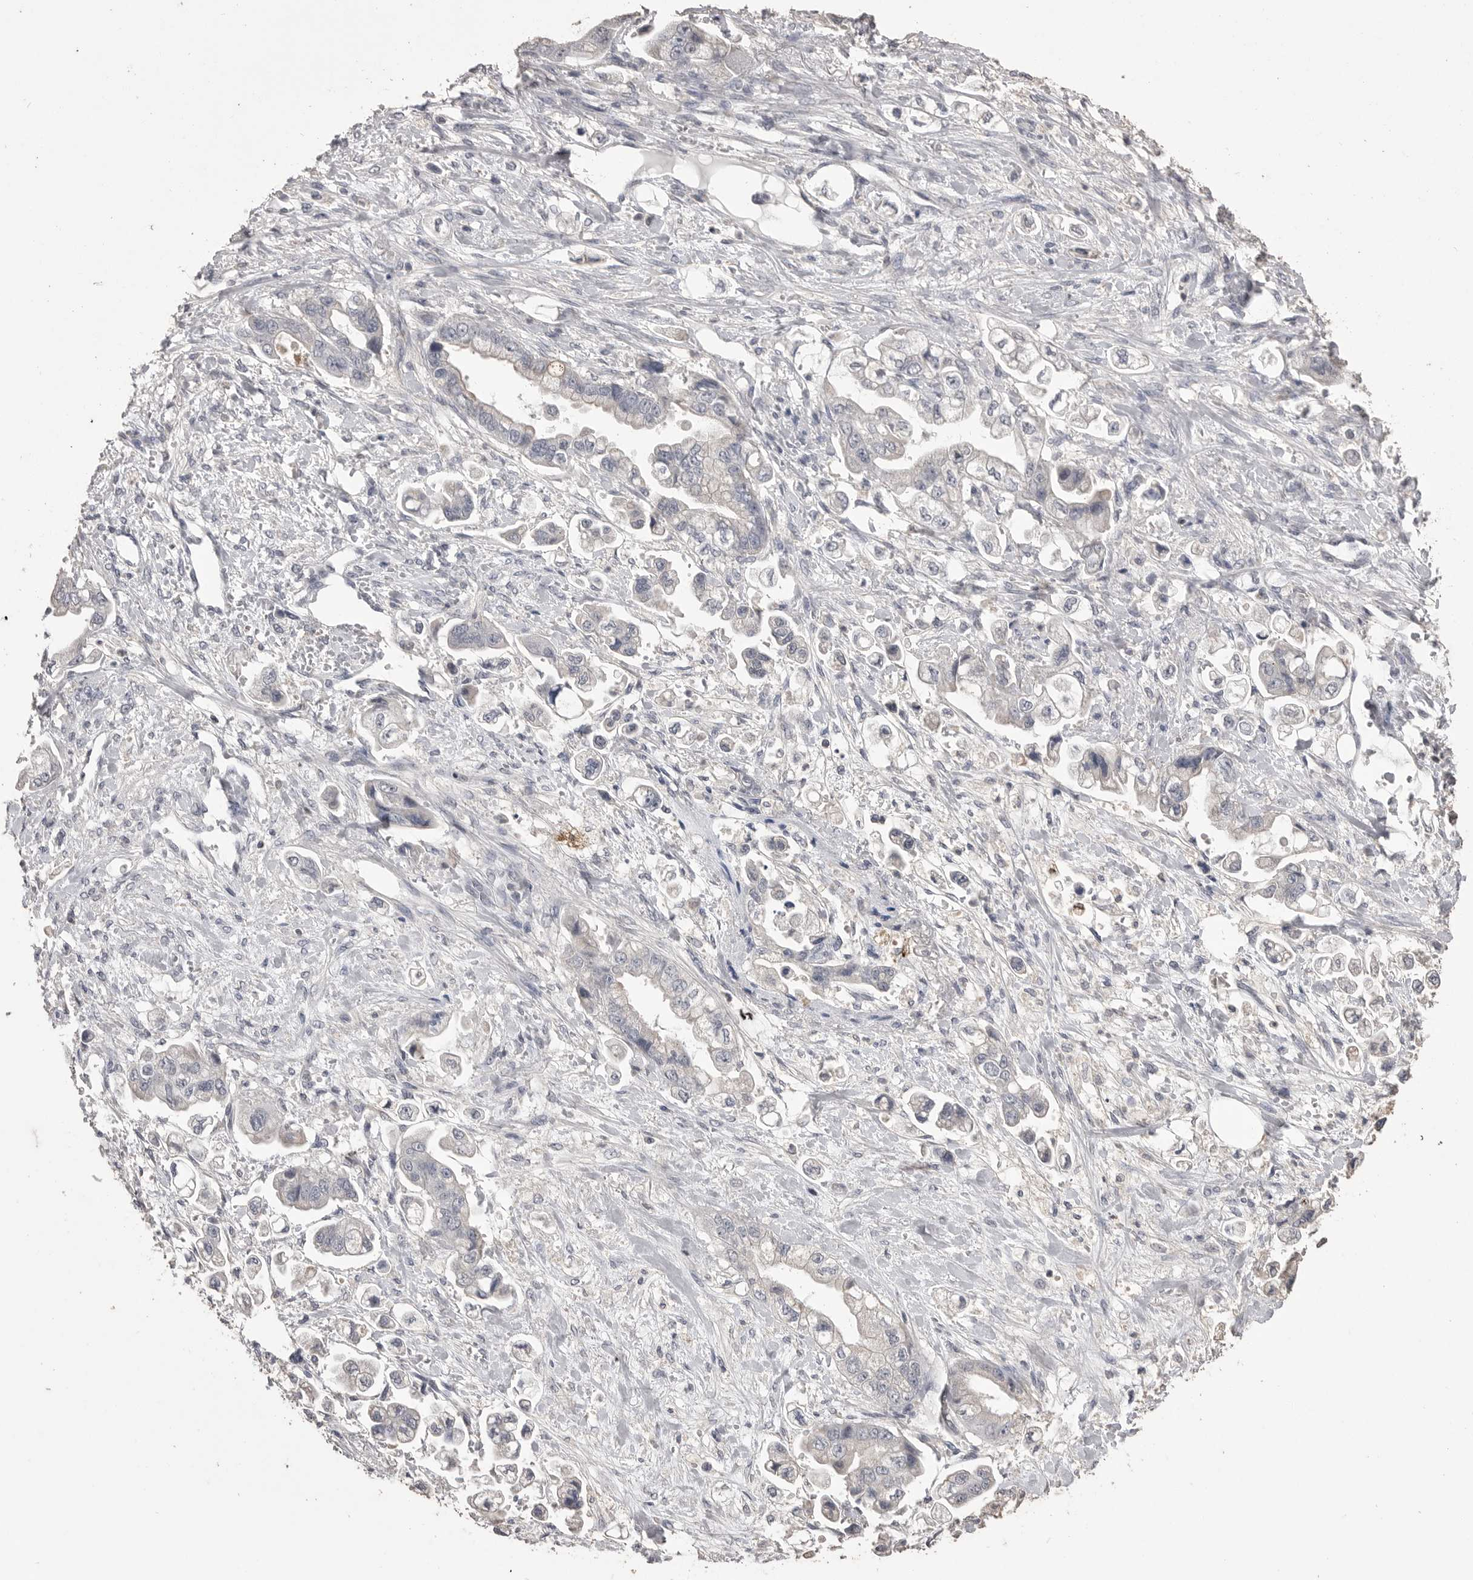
{"staining": {"intensity": "negative", "quantity": "none", "location": "none"}, "tissue": "stomach cancer", "cell_type": "Tumor cells", "image_type": "cancer", "snomed": [{"axis": "morphology", "description": "Adenocarcinoma, NOS"}, {"axis": "topography", "description": "Stomach"}], "caption": "Immunohistochemistry (IHC) of stomach cancer displays no positivity in tumor cells. (DAB (3,3'-diaminobenzidine) immunohistochemistry (IHC) with hematoxylin counter stain).", "gene": "MMP7", "patient": {"sex": "male", "age": 62}}